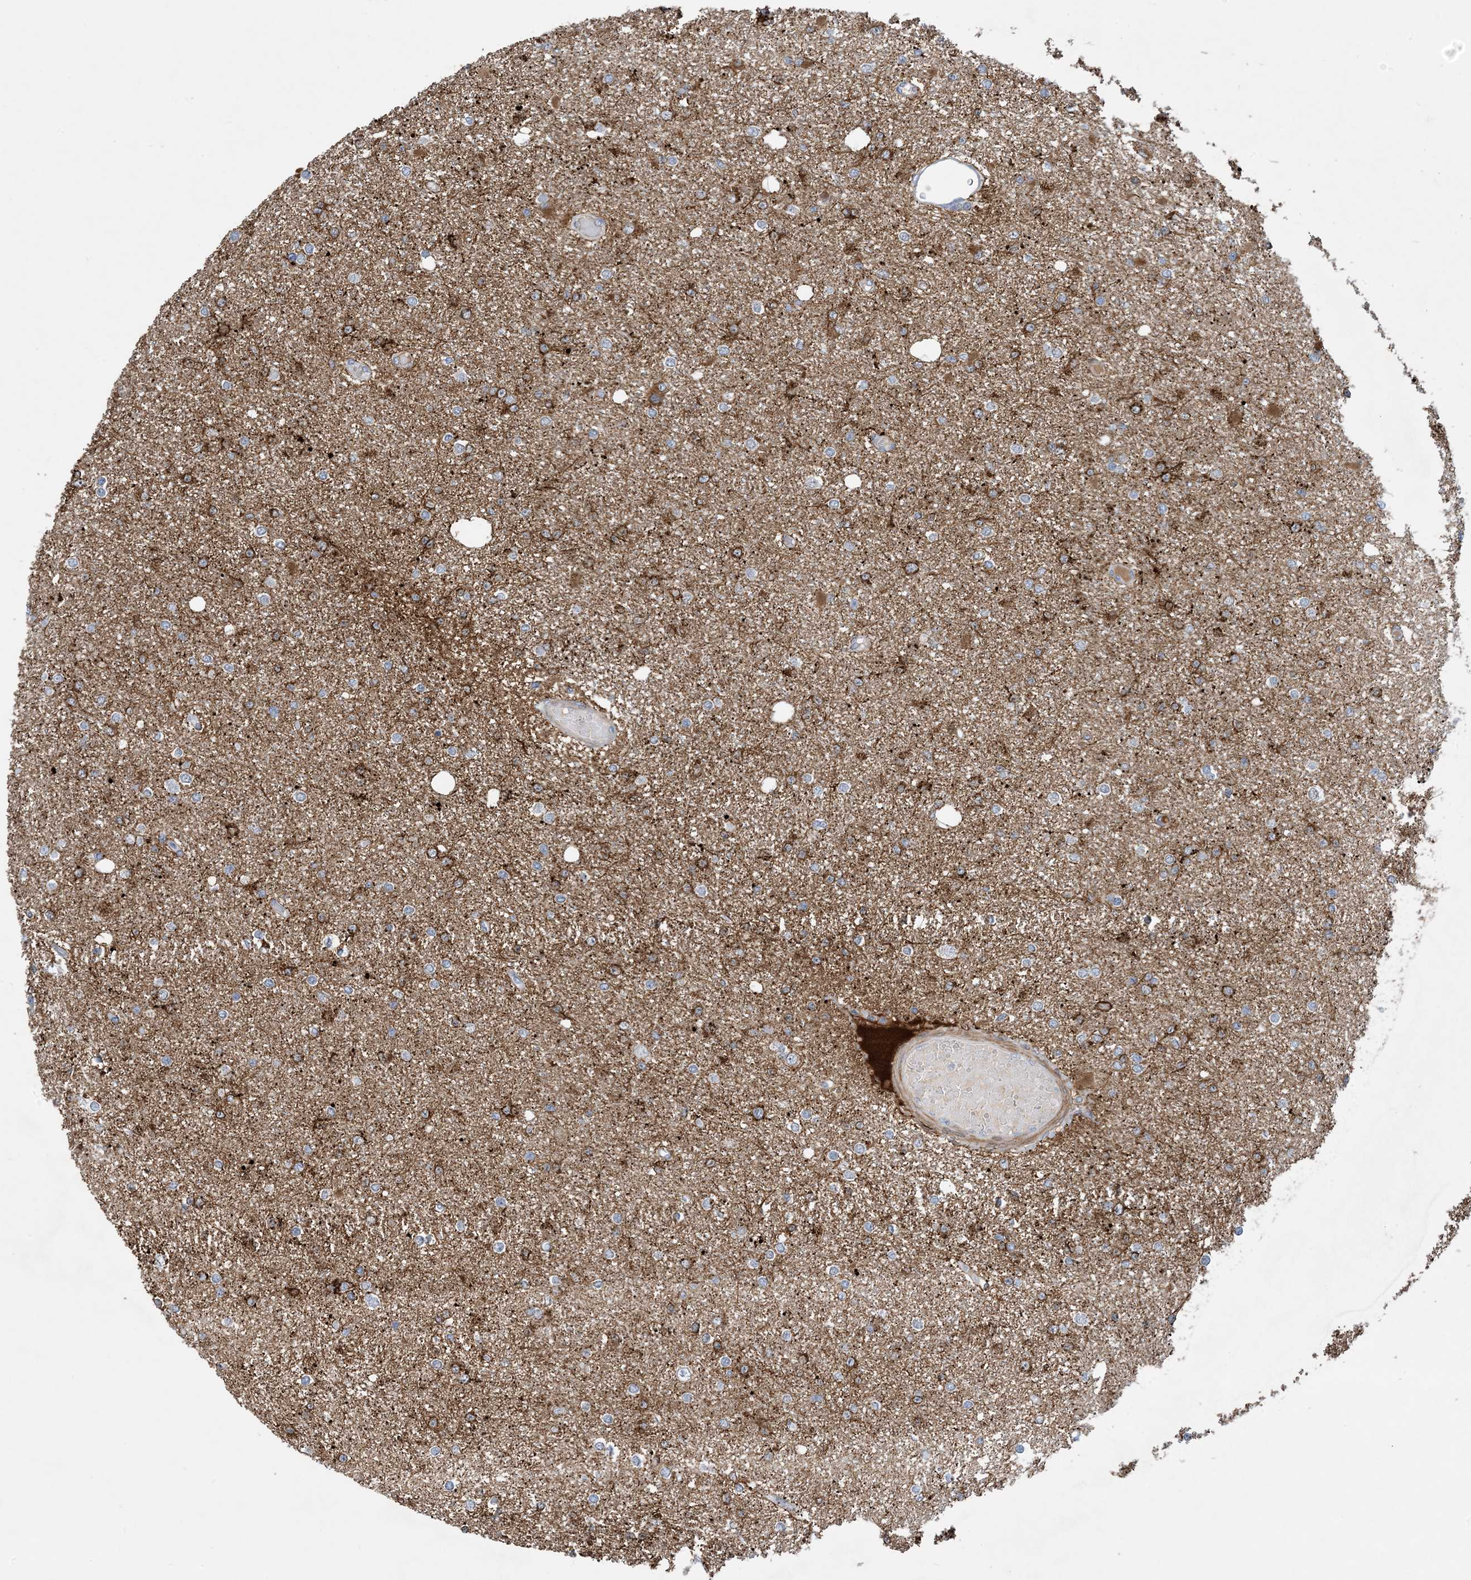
{"staining": {"intensity": "moderate", "quantity": "<25%", "location": "cytoplasmic/membranous"}, "tissue": "glioma", "cell_type": "Tumor cells", "image_type": "cancer", "snomed": [{"axis": "morphology", "description": "Glioma, malignant, Low grade"}, {"axis": "topography", "description": "Brain"}], "caption": "Malignant glioma (low-grade) stained with immunohistochemistry (IHC) shows moderate cytoplasmic/membranous staining in about <25% of tumor cells.", "gene": "EIF2A", "patient": {"sex": "female", "age": 22}}